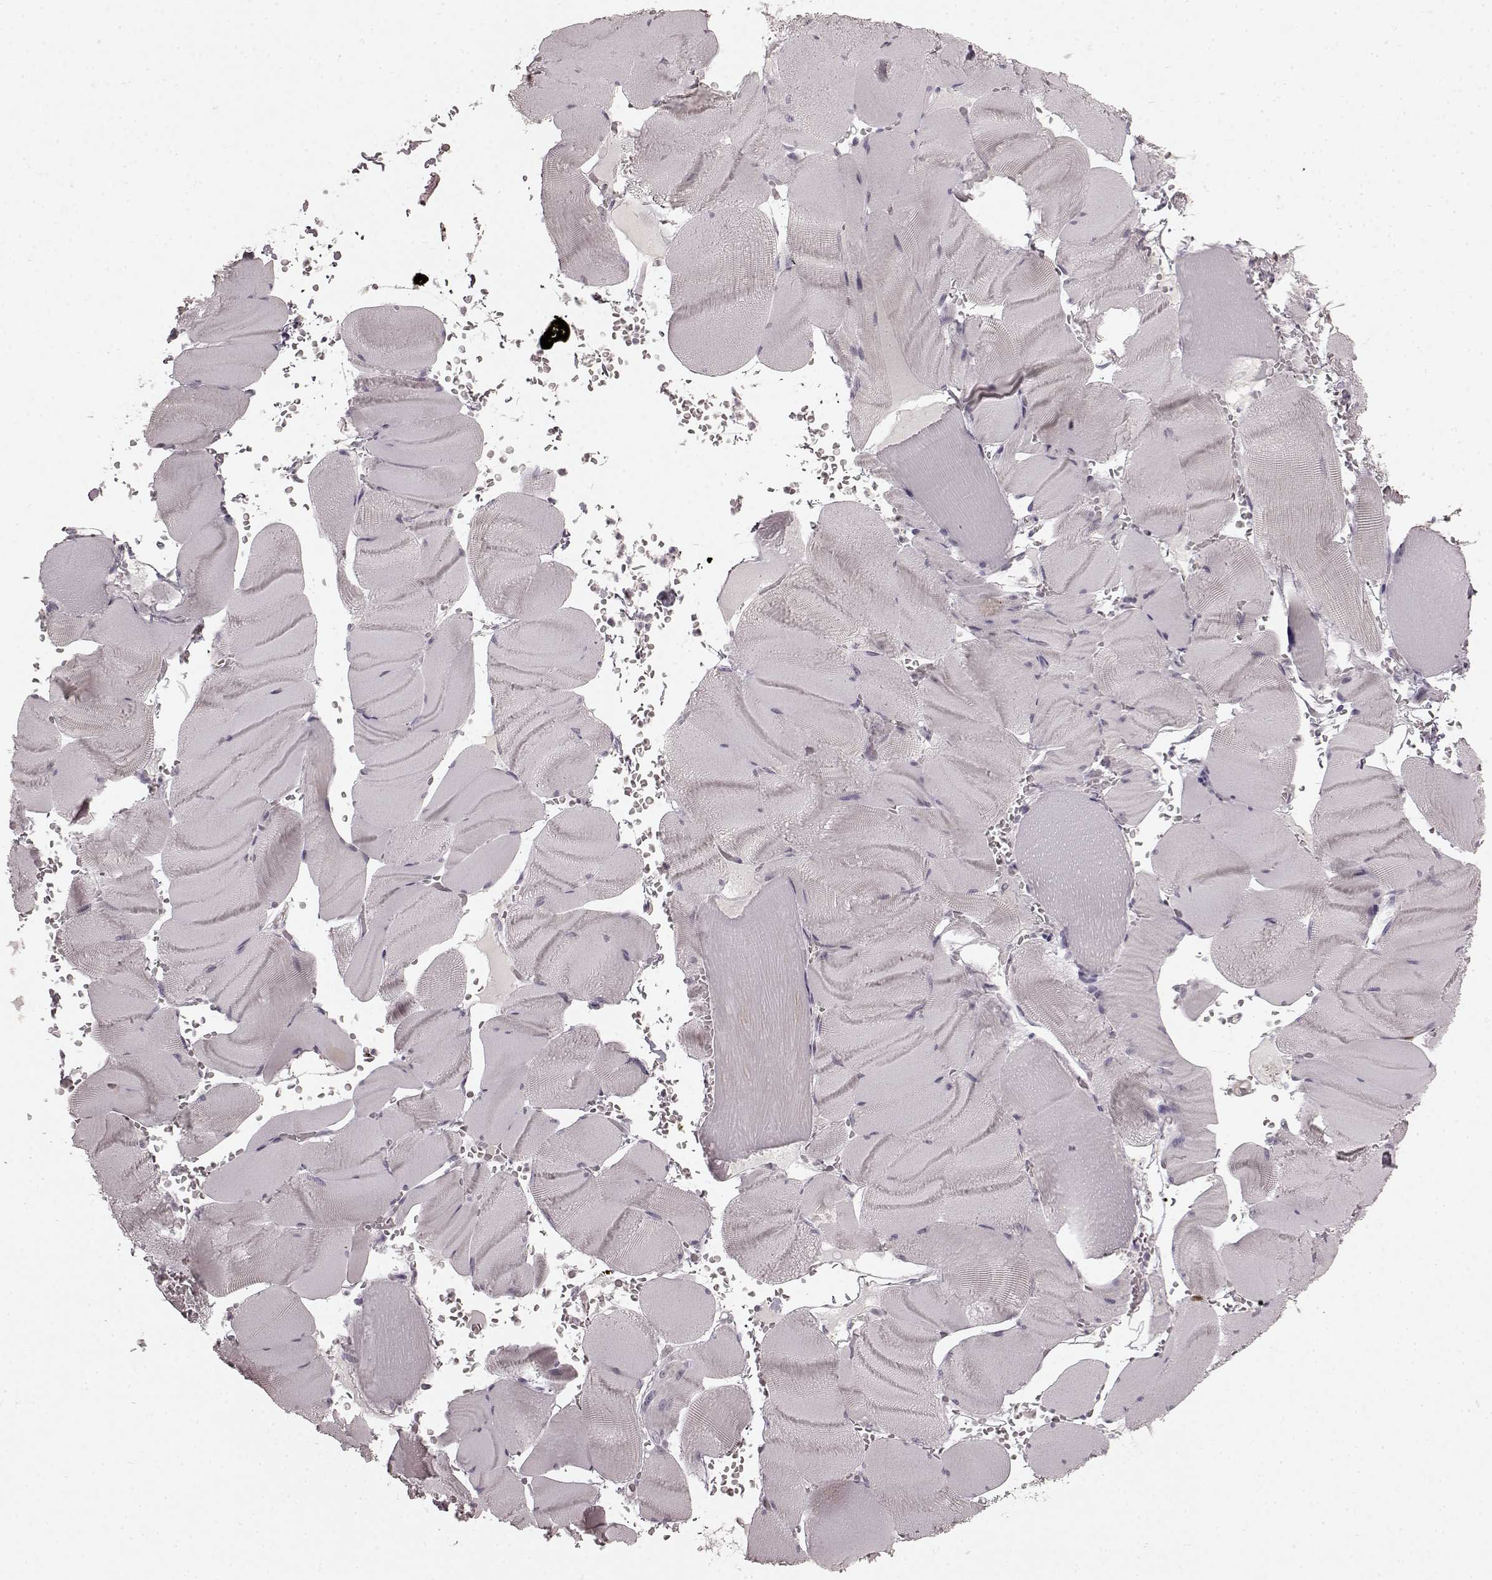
{"staining": {"intensity": "negative", "quantity": "none", "location": "none"}, "tissue": "skeletal muscle", "cell_type": "Myocytes", "image_type": "normal", "snomed": [{"axis": "morphology", "description": "Normal tissue, NOS"}, {"axis": "topography", "description": "Skeletal muscle"}], "caption": "DAB immunohistochemical staining of unremarkable human skeletal muscle displays no significant positivity in myocytes. (DAB (3,3'-diaminobenzidine) immunohistochemistry with hematoxylin counter stain).", "gene": "CCNA2", "patient": {"sex": "male", "age": 56}}